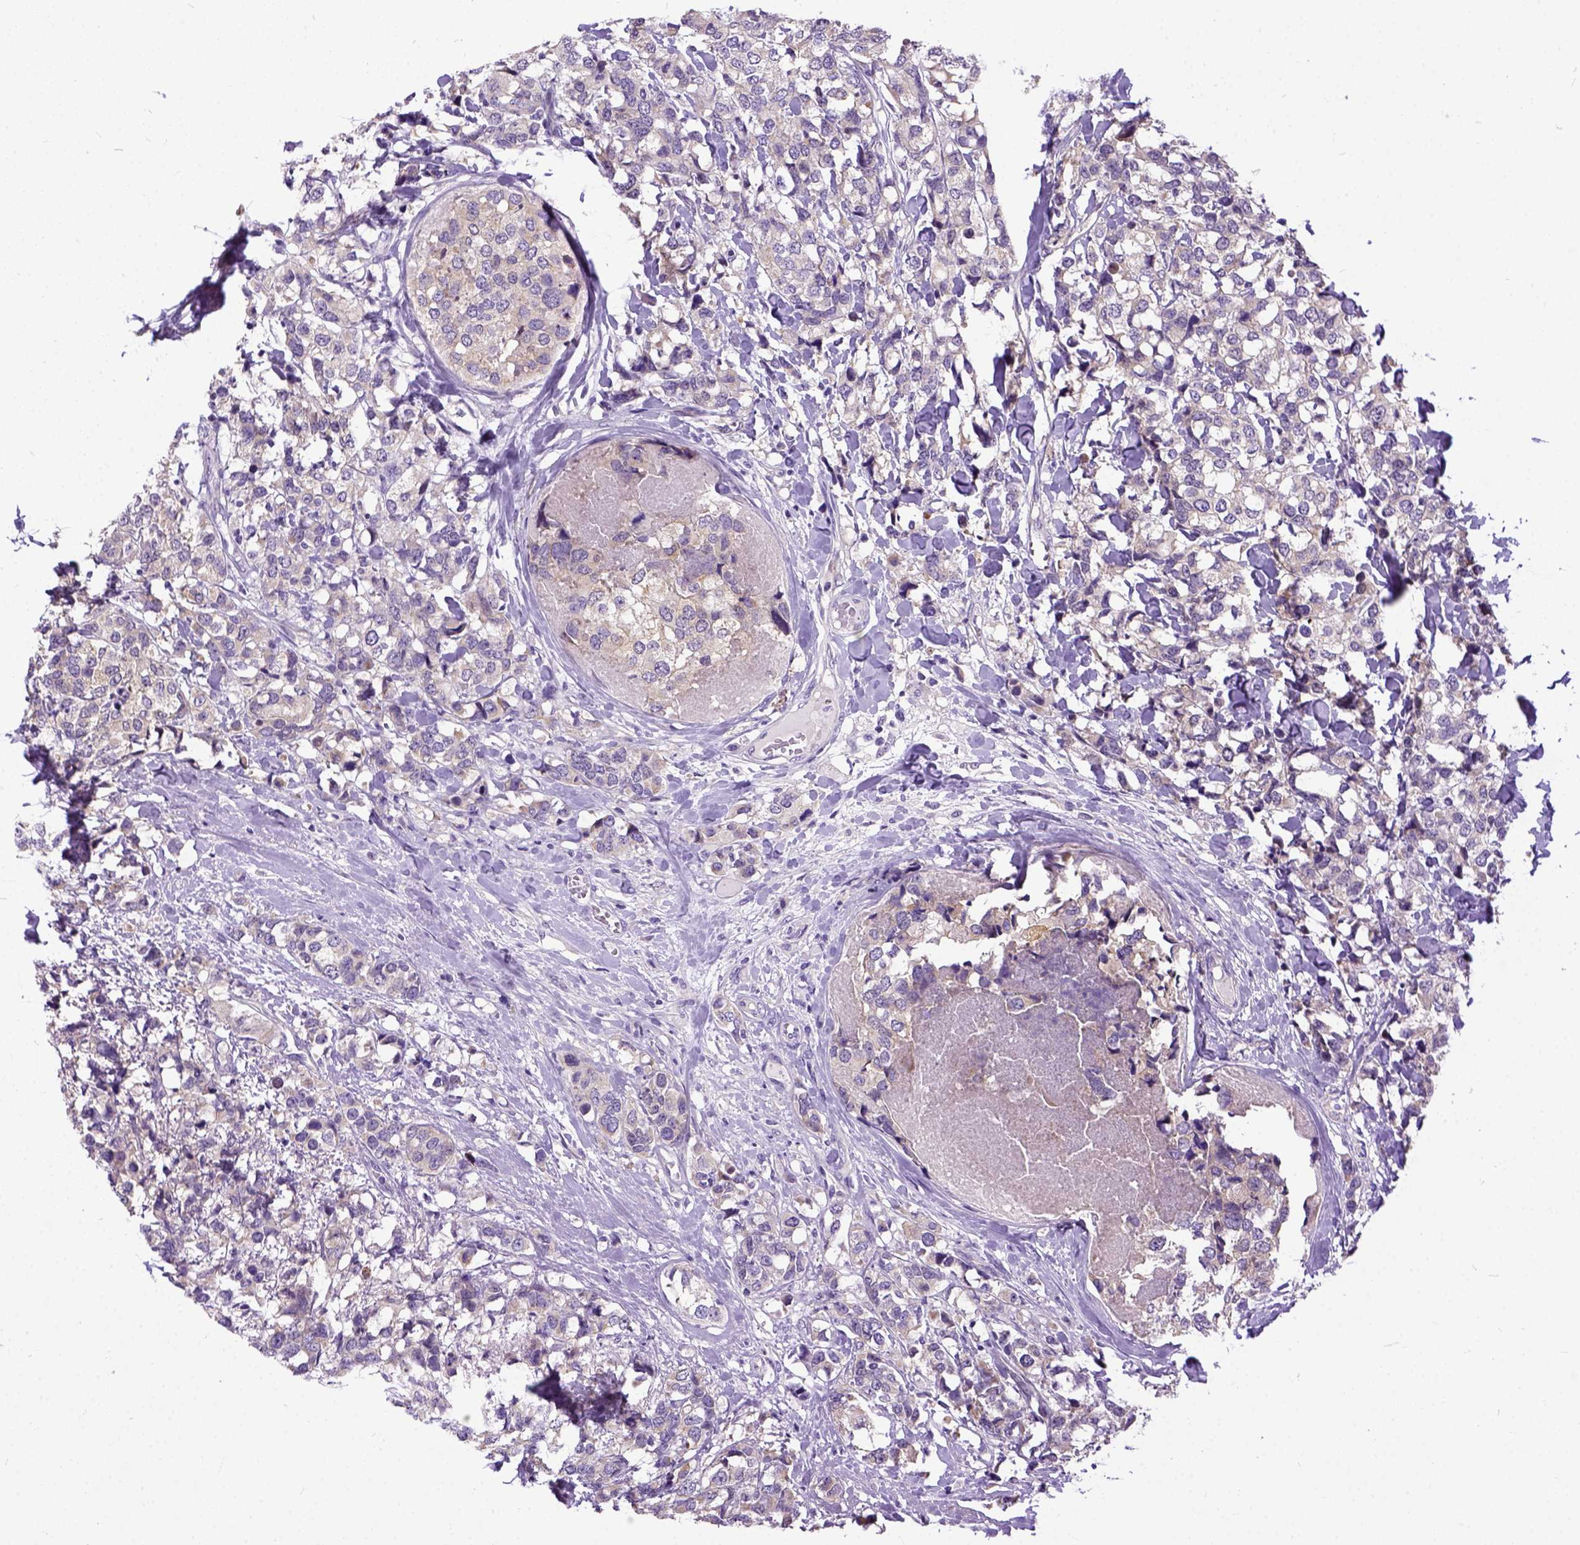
{"staining": {"intensity": "weak", "quantity": ">75%", "location": "cytoplasmic/membranous"}, "tissue": "breast cancer", "cell_type": "Tumor cells", "image_type": "cancer", "snomed": [{"axis": "morphology", "description": "Lobular carcinoma"}, {"axis": "topography", "description": "Breast"}], "caption": "Breast lobular carcinoma tissue displays weak cytoplasmic/membranous staining in about >75% of tumor cells", "gene": "NEK5", "patient": {"sex": "female", "age": 59}}